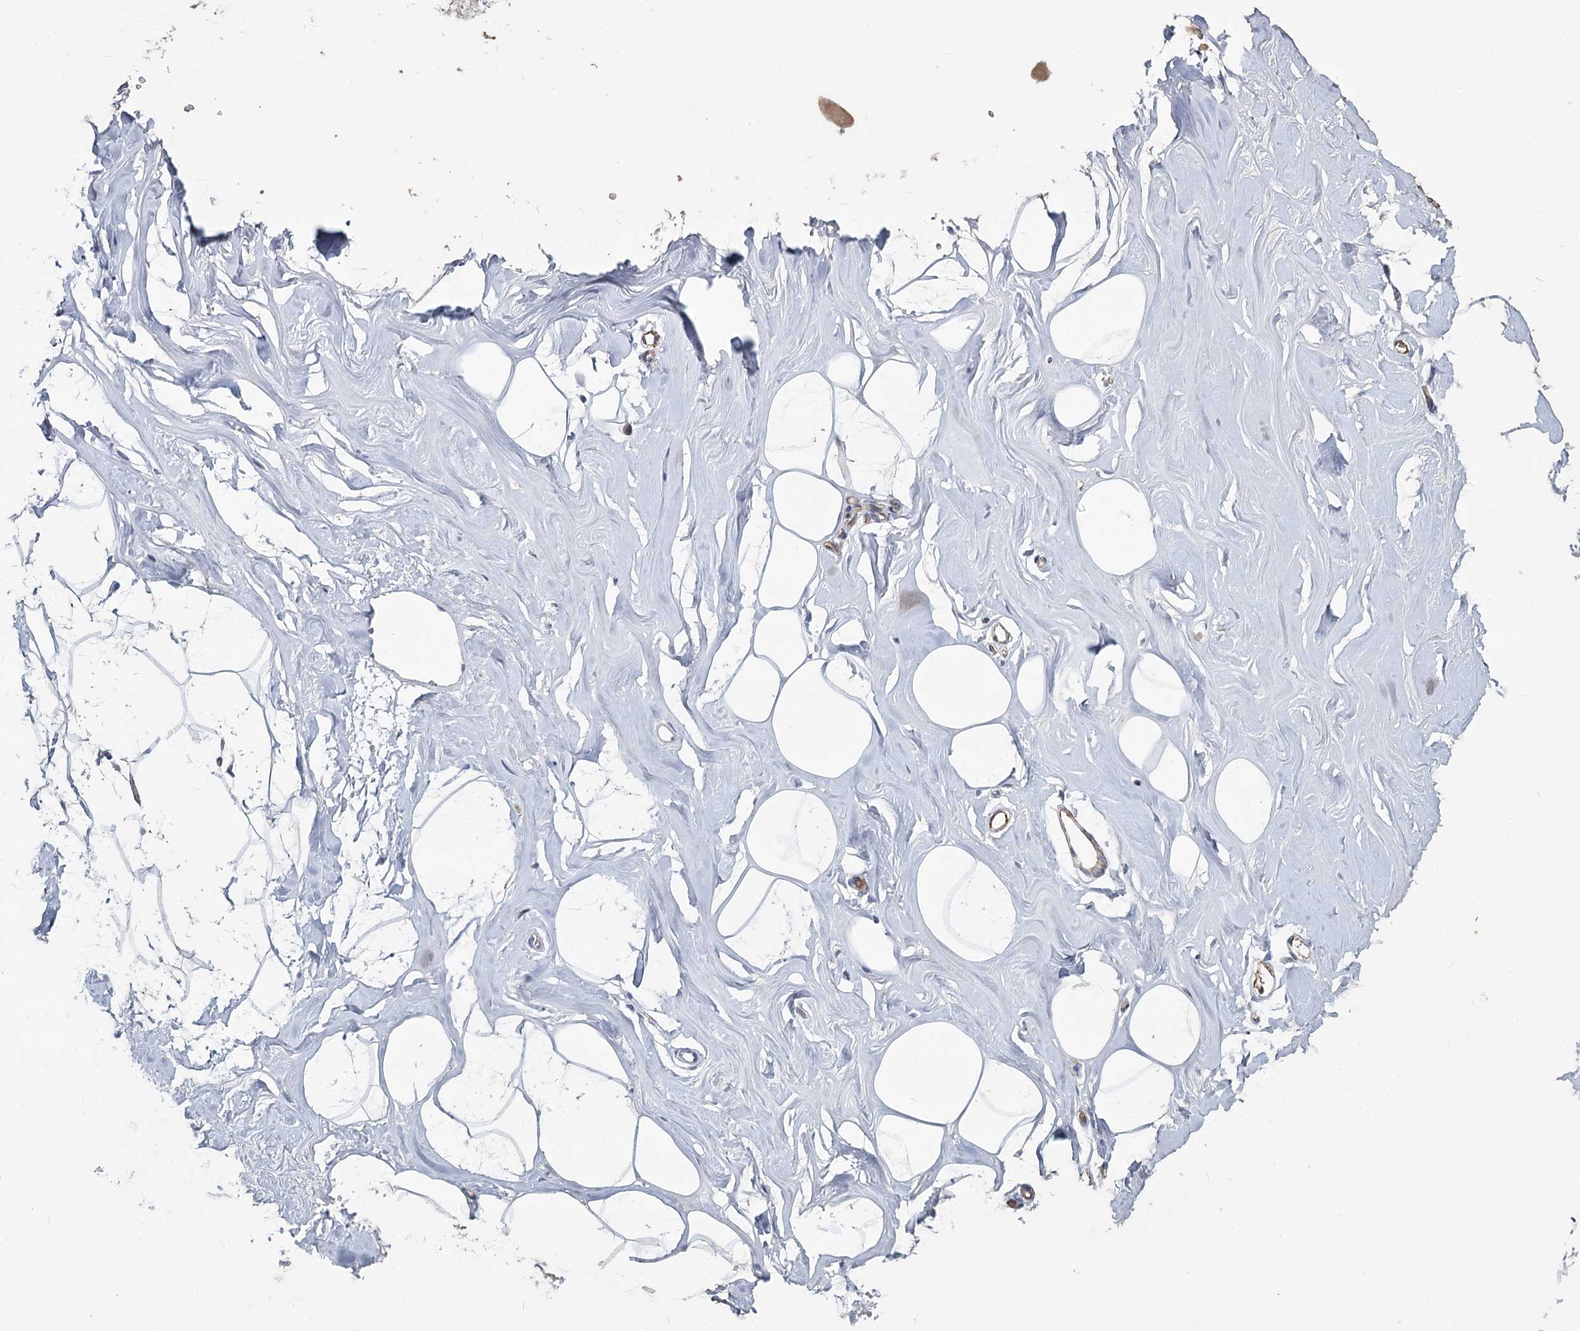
{"staining": {"intensity": "weak", "quantity": "25%-75%", "location": "cytoplasmic/membranous"}, "tissue": "adipose tissue", "cell_type": "Adipocytes", "image_type": "normal", "snomed": [{"axis": "morphology", "description": "Normal tissue, NOS"}, {"axis": "morphology", "description": "Fibrosis, NOS"}, {"axis": "topography", "description": "Breast"}, {"axis": "topography", "description": "Adipose tissue"}], "caption": "Human adipose tissue stained with a brown dye reveals weak cytoplasmic/membranous positive expression in approximately 25%-75% of adipocytes.", "gene": "MAP3K13", "patient": {"sex": "female", "age": 39}}